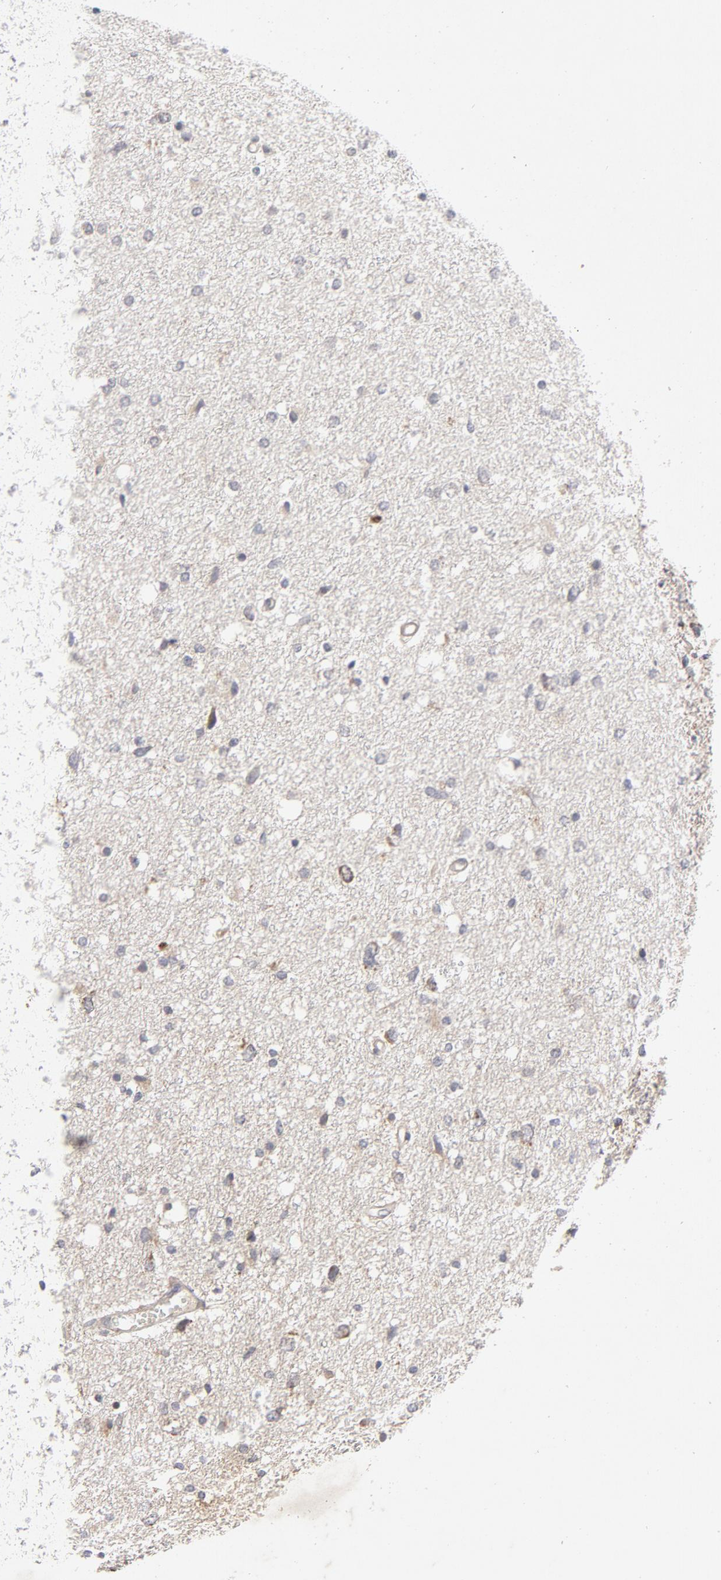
{"staining": {"intensity": "weak", "quantity": "25%-75%", "location": "cytoplasmic/membranous"}, "tissue": "glioma", "cell_type": "Tumor cells", "image_type": "cancer", "snomed": [{"axis": "morphology", "description": "Glioma, malignant, High grade"}, {"axis": "topography", "description": "Brain"}], "caption": "Brown immunohistochemical staining in human glioma shows weak cytoplasmic/membranous expression in about 25%-75% of tumor cells.", "gene": "DNAAF2", "patient": {"sex": "female", "age": 59}}